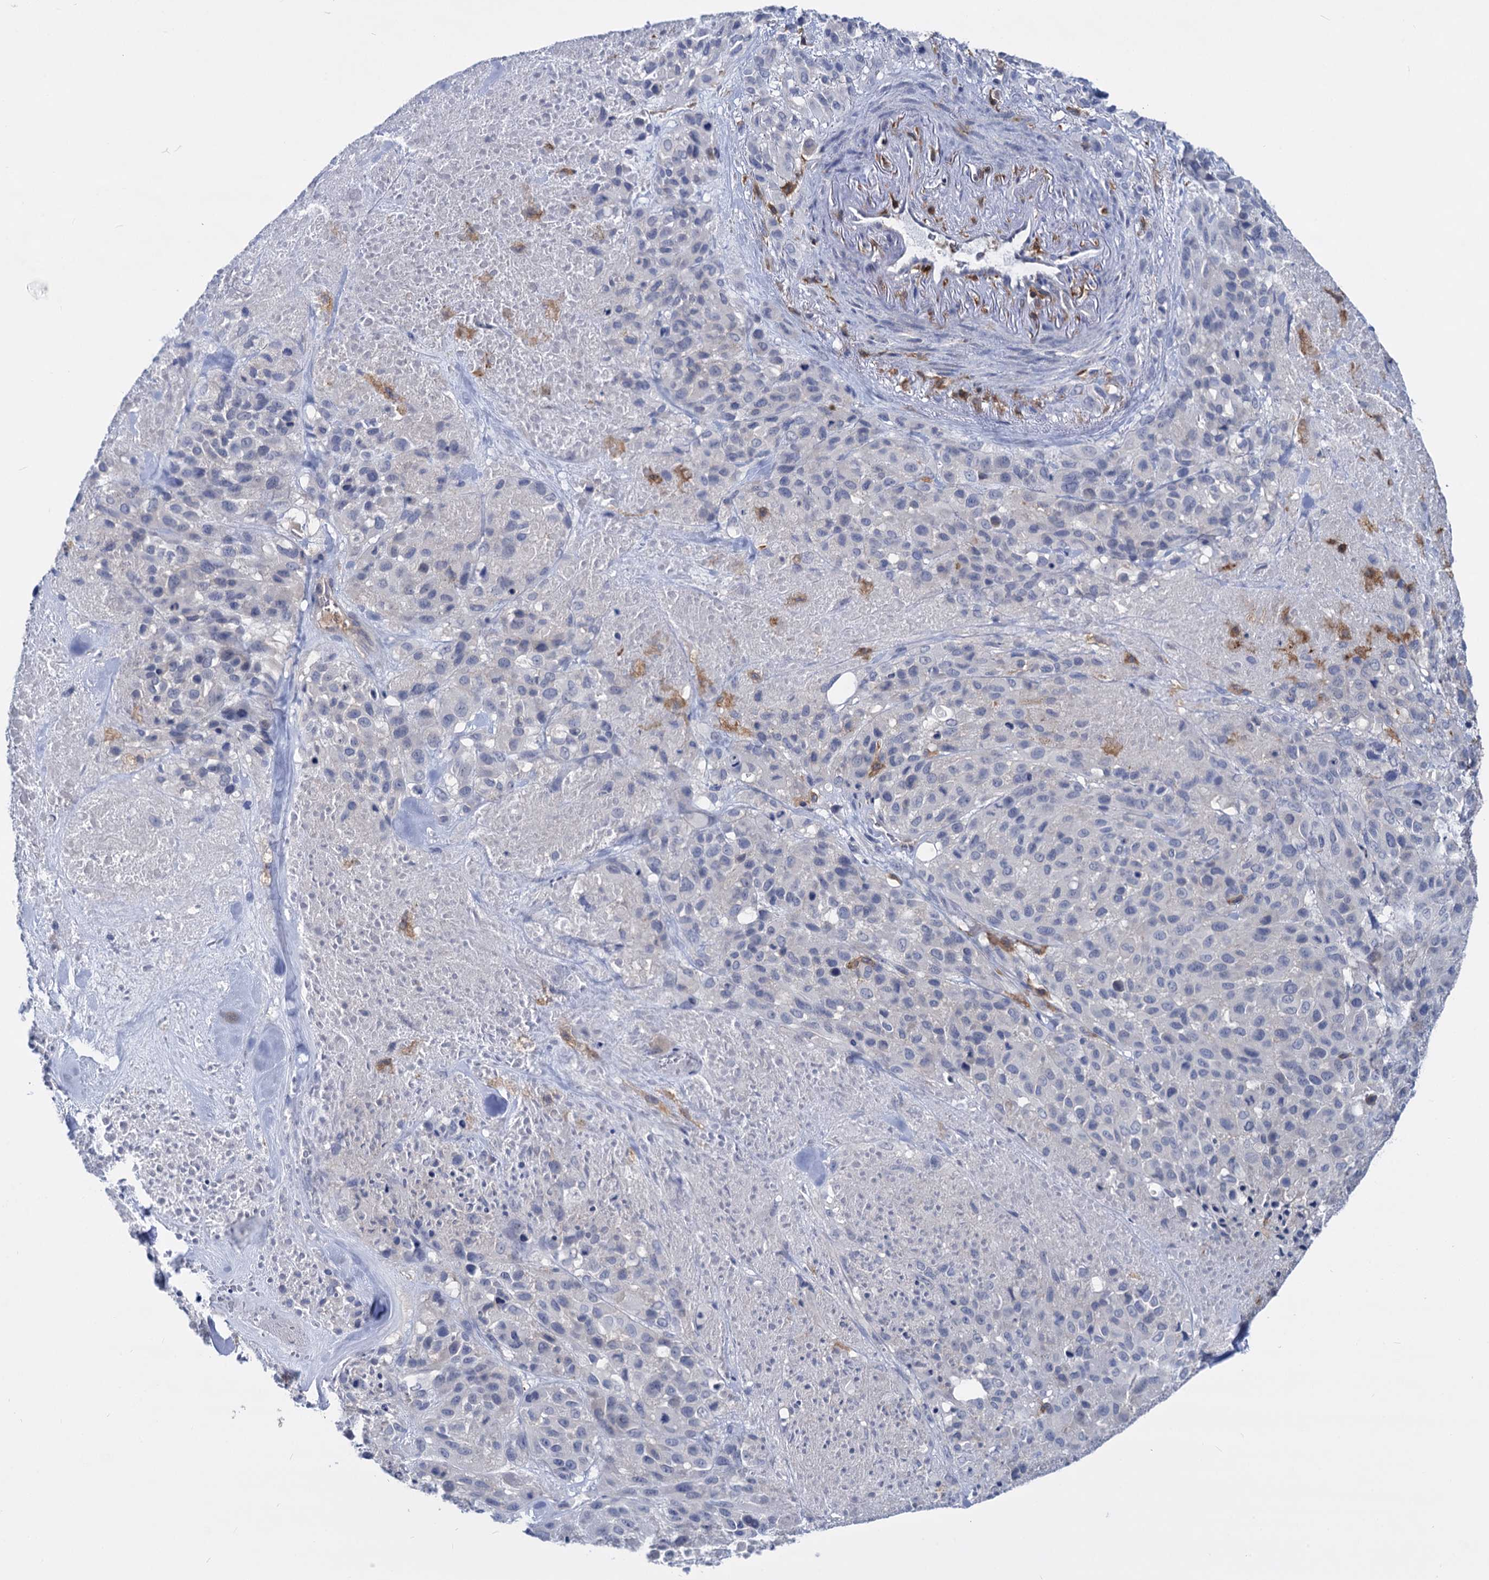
{"staining": {"intensity": "negative", "quantity": "none", "location": "none"}, "tissue": "melanoma", "cell_type": "Tumor cells", "image_type": "cancer", "snomed": [{"axis": "morphology", "description": "Malignant melanoma, Metastatic site"}, {"axis": "topography", "description": "Skin"}], "caption": "Immunohistochemical staining of human malignant melanoma (metastatic site) reveals no significant staining in tumor cells.", "gene": "RHOG", "patient": {"sex": "female", "age": 81}}